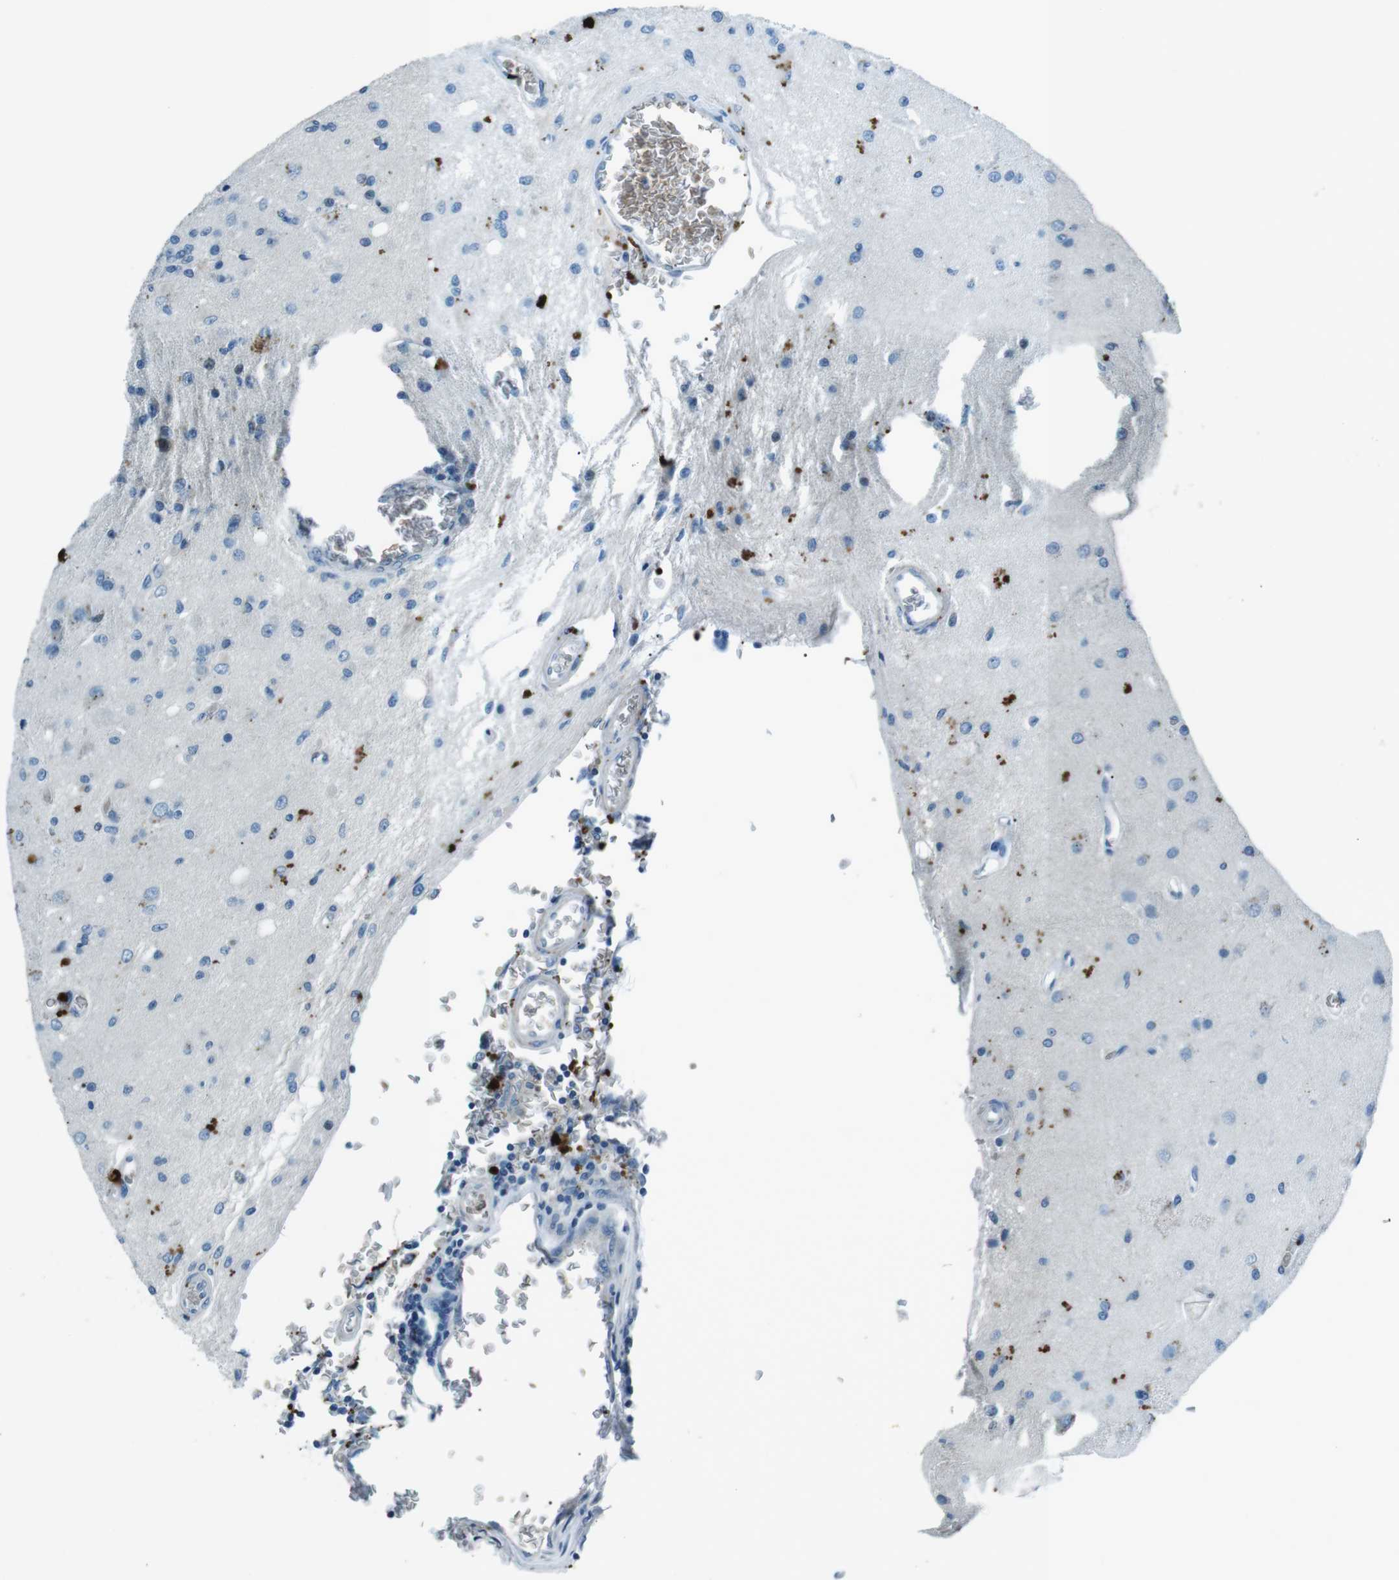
{"staining": {"intensity": "negative", "quantity": "none", "location": "none"}, "tissue": "glioma", "cell_type": "Tumor cells", "image_type": "cancer", "snomed": [{"axis": "morphology", "description": "Normal tissue, NOS"}, {"axis": "morphology", "description": "Glioma, malignant, High grade"}, {"axis": "topography", "description": "Cerebral cortex"}], "caption": "This is a micrograph of immunohistochemistry (IHC) staining of high-grade glioma (malignant), which shows no positivity in tumor cells.", "gene": "ST6GAL1", "patient": {"sex": "male", "age": 77}}